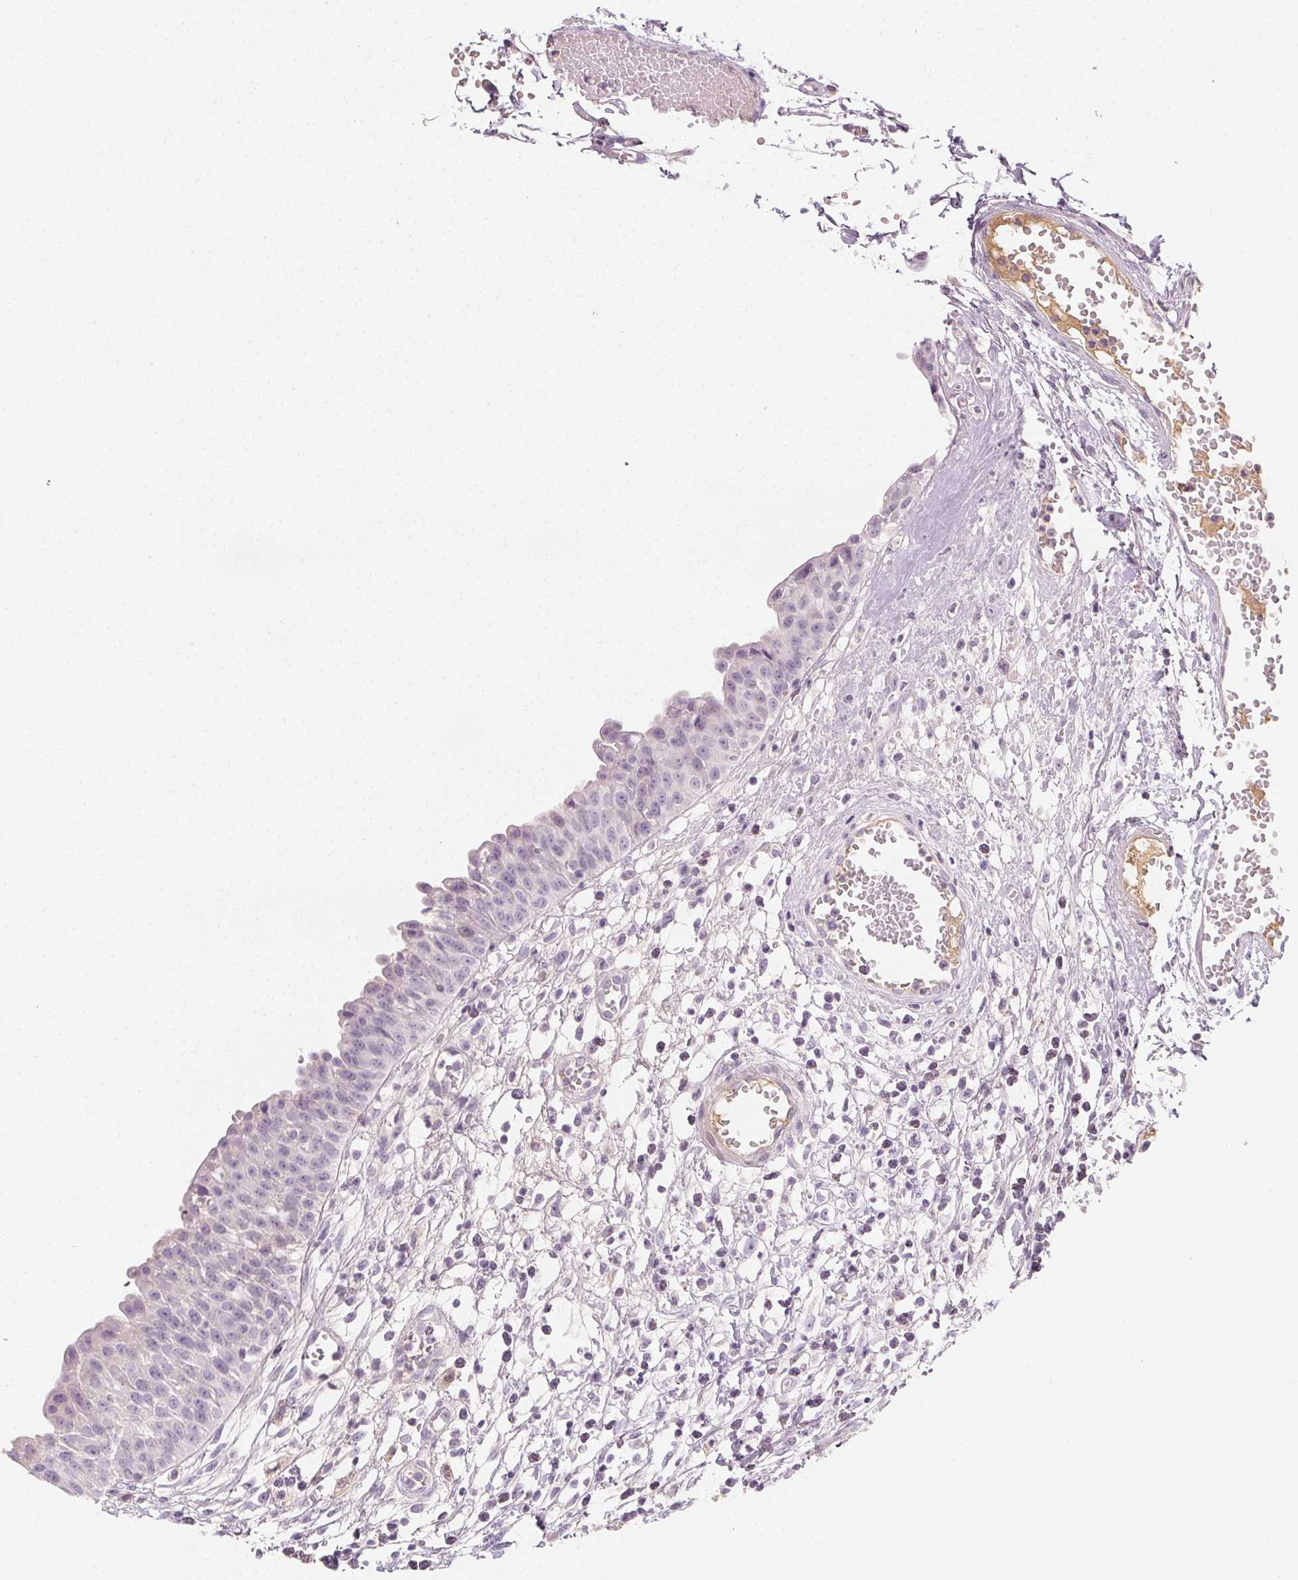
{"staining": {"intensity": "negative", "quantity": "none", "location": "none"}, "tissue": "urinary bladder", "cell_type": "Urothelial cells", "image_type": "normal", "snomed": [{"axis": "morphology", "description": "Normal tissue, NOS"}, {"axis": "topography", "description": "Urinary bladder"}], "caption": "DAB (3,3'-diaminobenzidine) immunohistochemical staining of unremarkable human urinary bladder reveals no significant positivity in urothelial cells.", "gene": "AFM", "patient": {"sex": "male", "age": 64}}